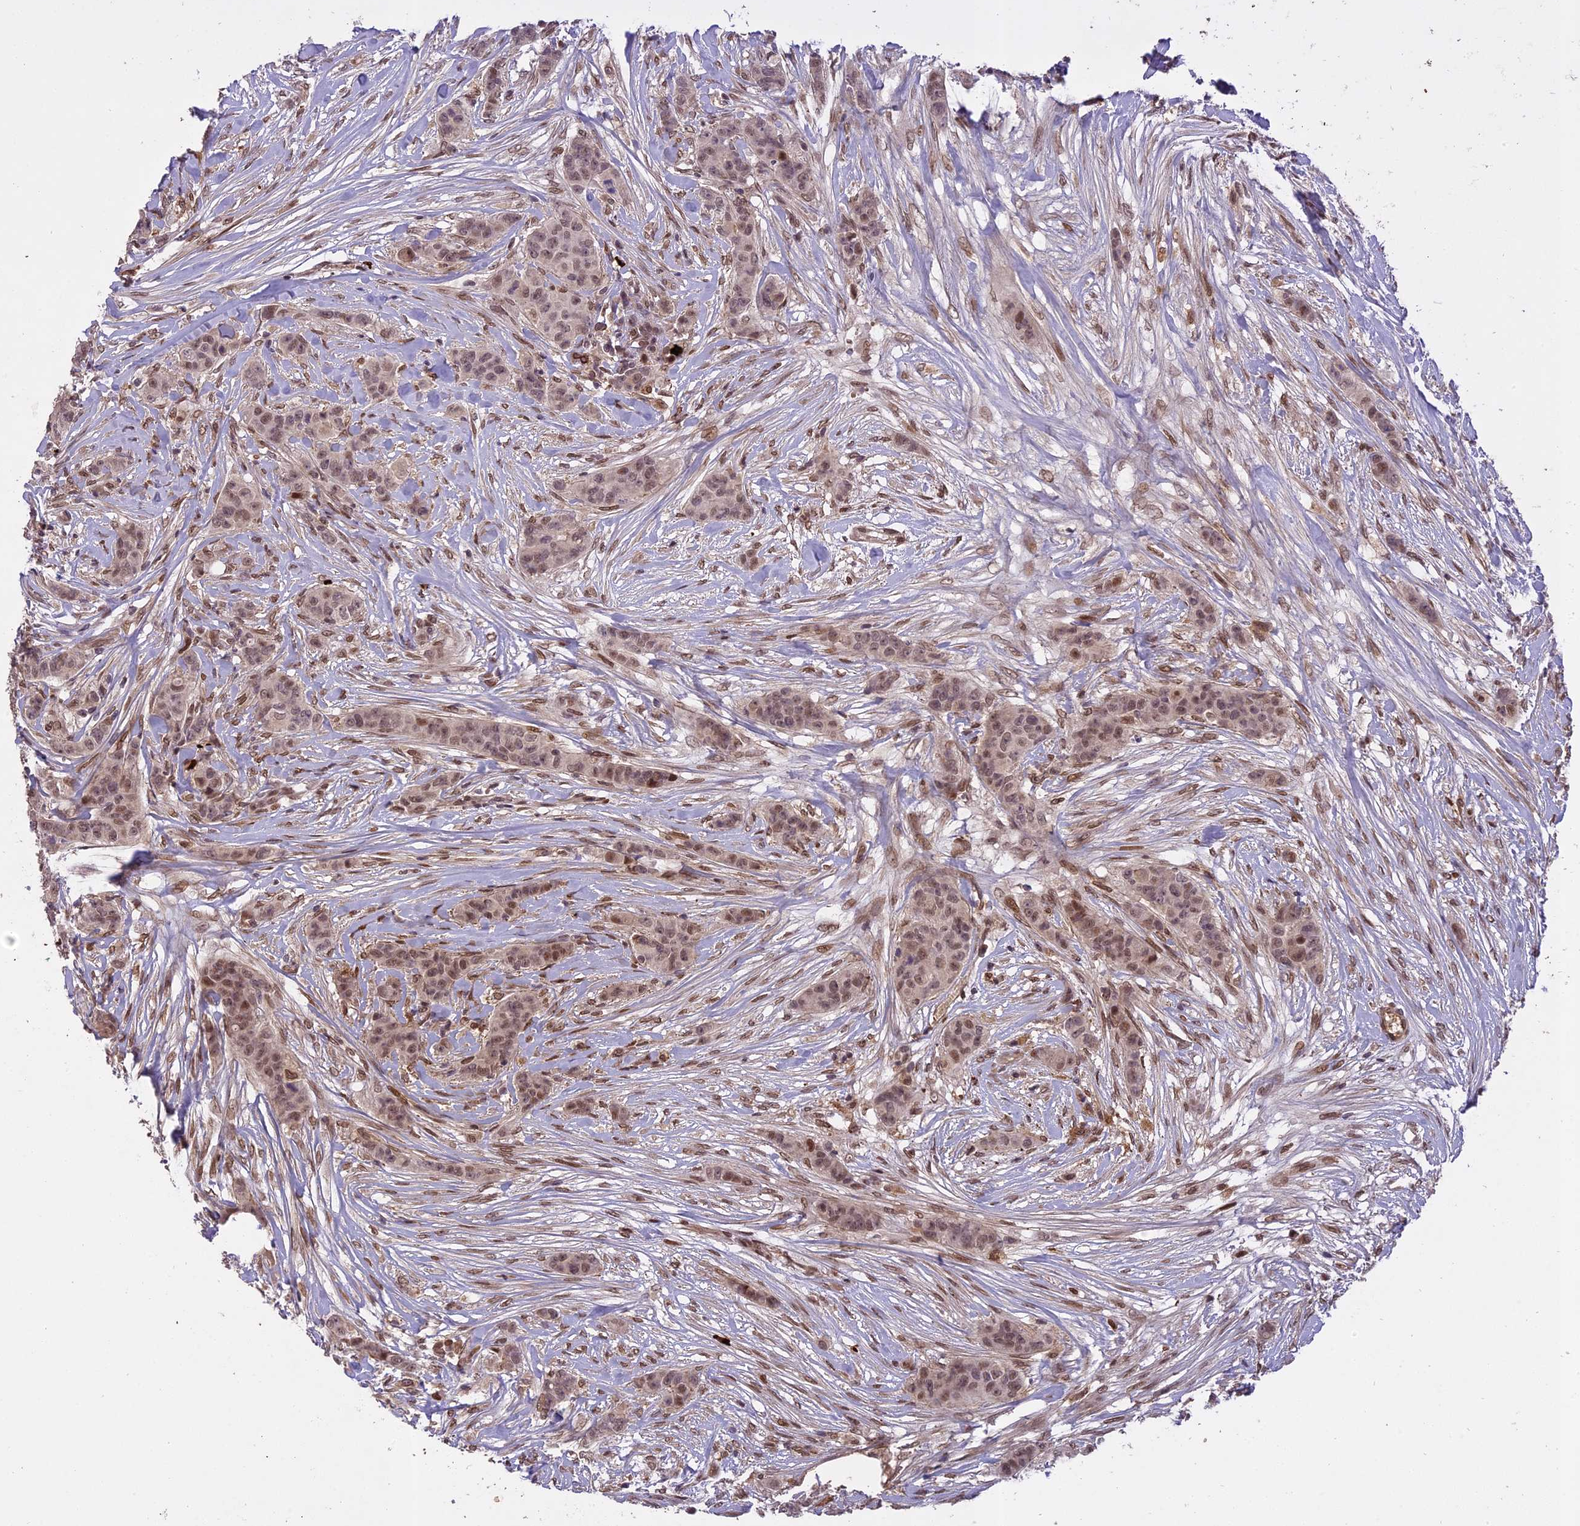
{"staining": {"intensity": "weak", "quantity": "<25%", "location": "nuclear"}, "tissue": "breast cancer", "cell_type": "Tumor cells", "image_type": "cancer", "snomed": [{"axis": "morphology", "description": "Duct carcinoma"}, {"axis": "topography", "description": "Breast"}], "caption": "Immunohistochemistry image of neoplastic tissue: breast invasive ductal carcinoma stained with DAB (3,3'-diaminobenzidine) exhibits no significant protein staining in tumor cells. (DAB immunohistochemistry (IHC) visualized using brightfield microscopy, high magnification).", "gene": "PRELID2", "patient": {"sex": "female", "age": 40}}